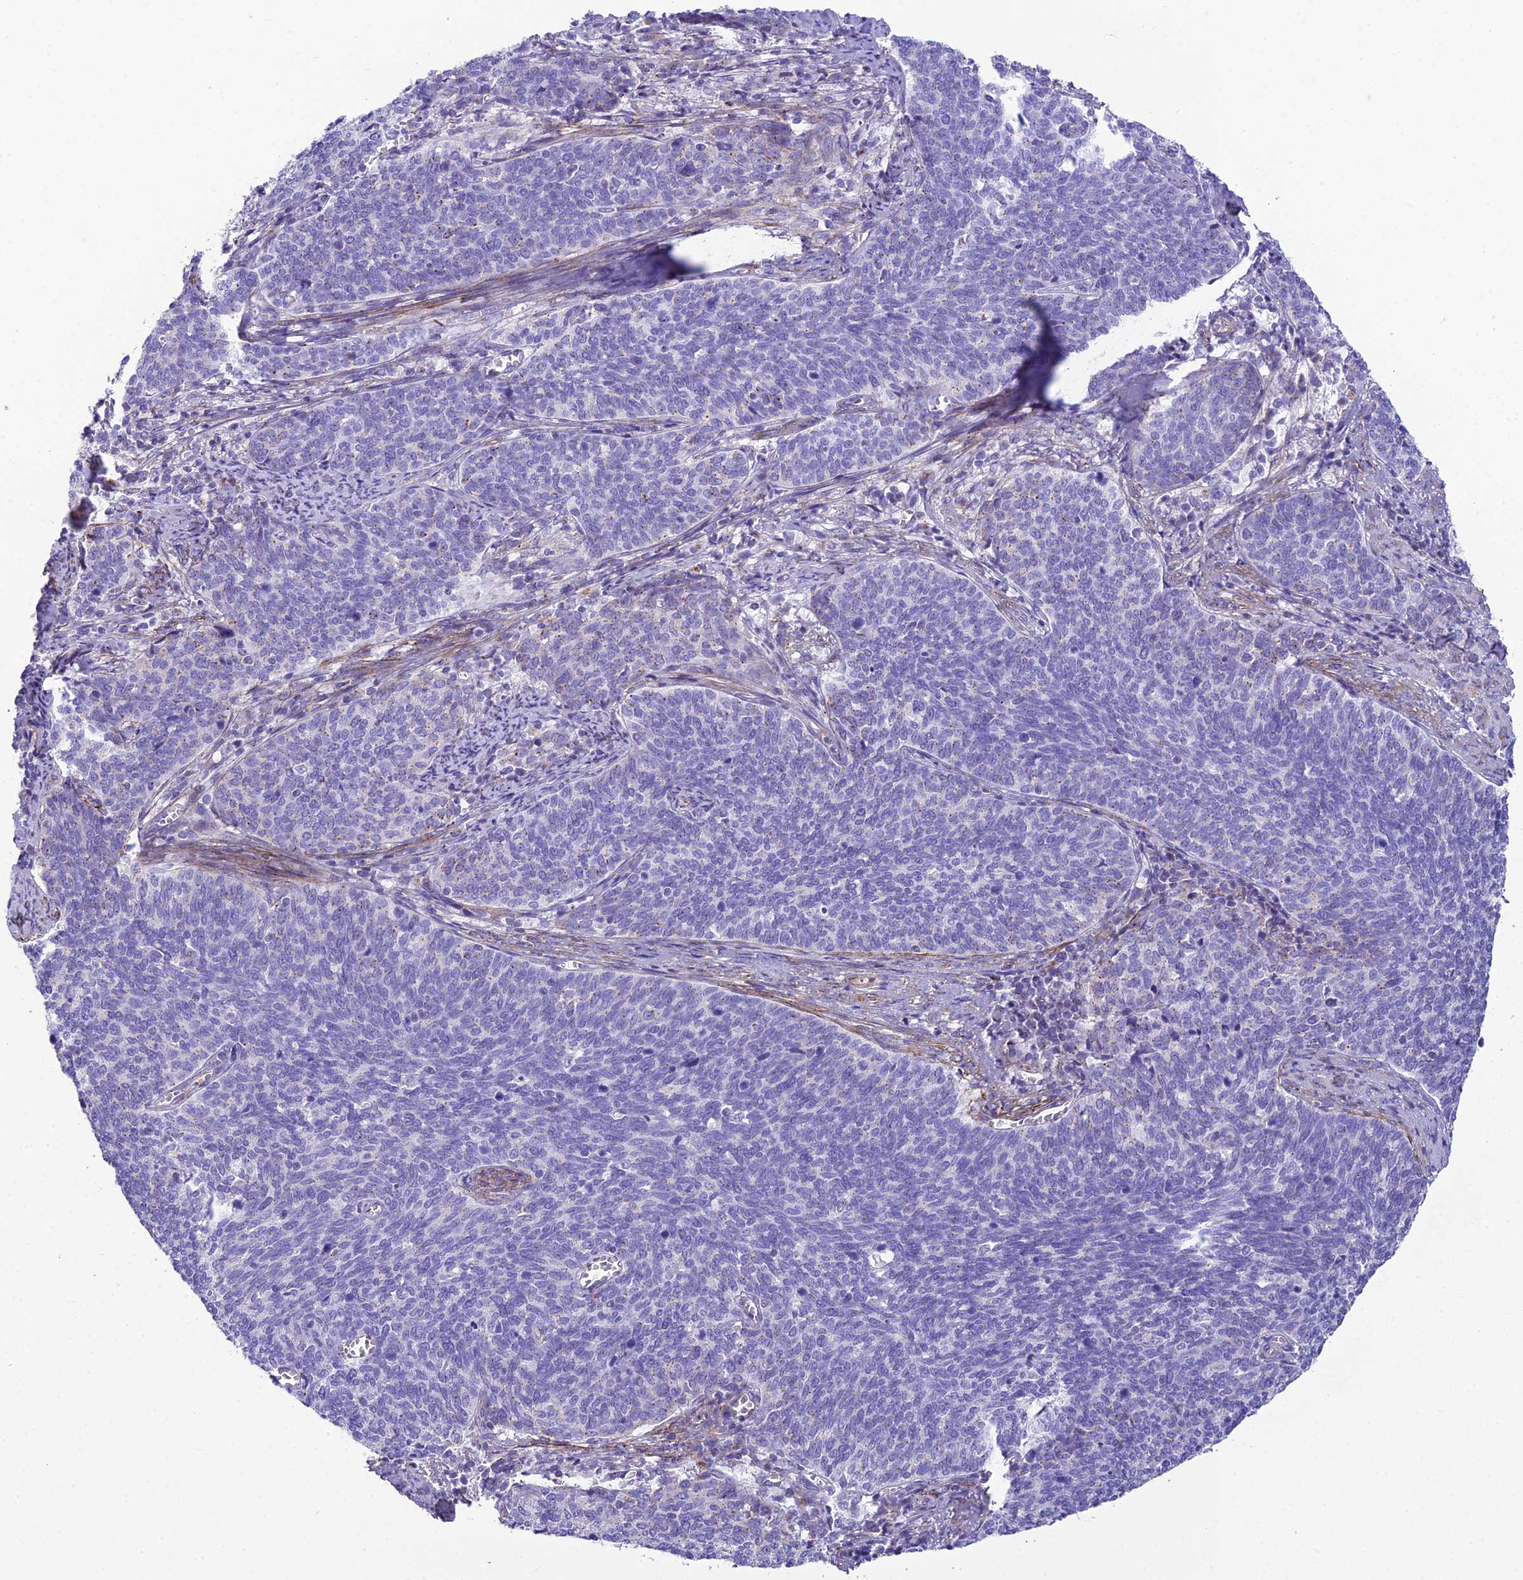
{"staining": {"intensity": "negative", "quantity": "none", "location": "none"}, "tissue": "cervical cancer", "cell_type": "Tumor cells", "image_type": "cancer", "snomed": [{"axis": "morphology", "description": "Squamous cell carcinoma, NOS"}, {"axis": "topography", "description": "Cervix"}], "caption": "Cervical cancer stained for a protein using immunohistochemistry (IHC) demonstrates no expression tumor cells.", "gene": "GFRA1", "patient": {"sex": "female", "age": 39}}